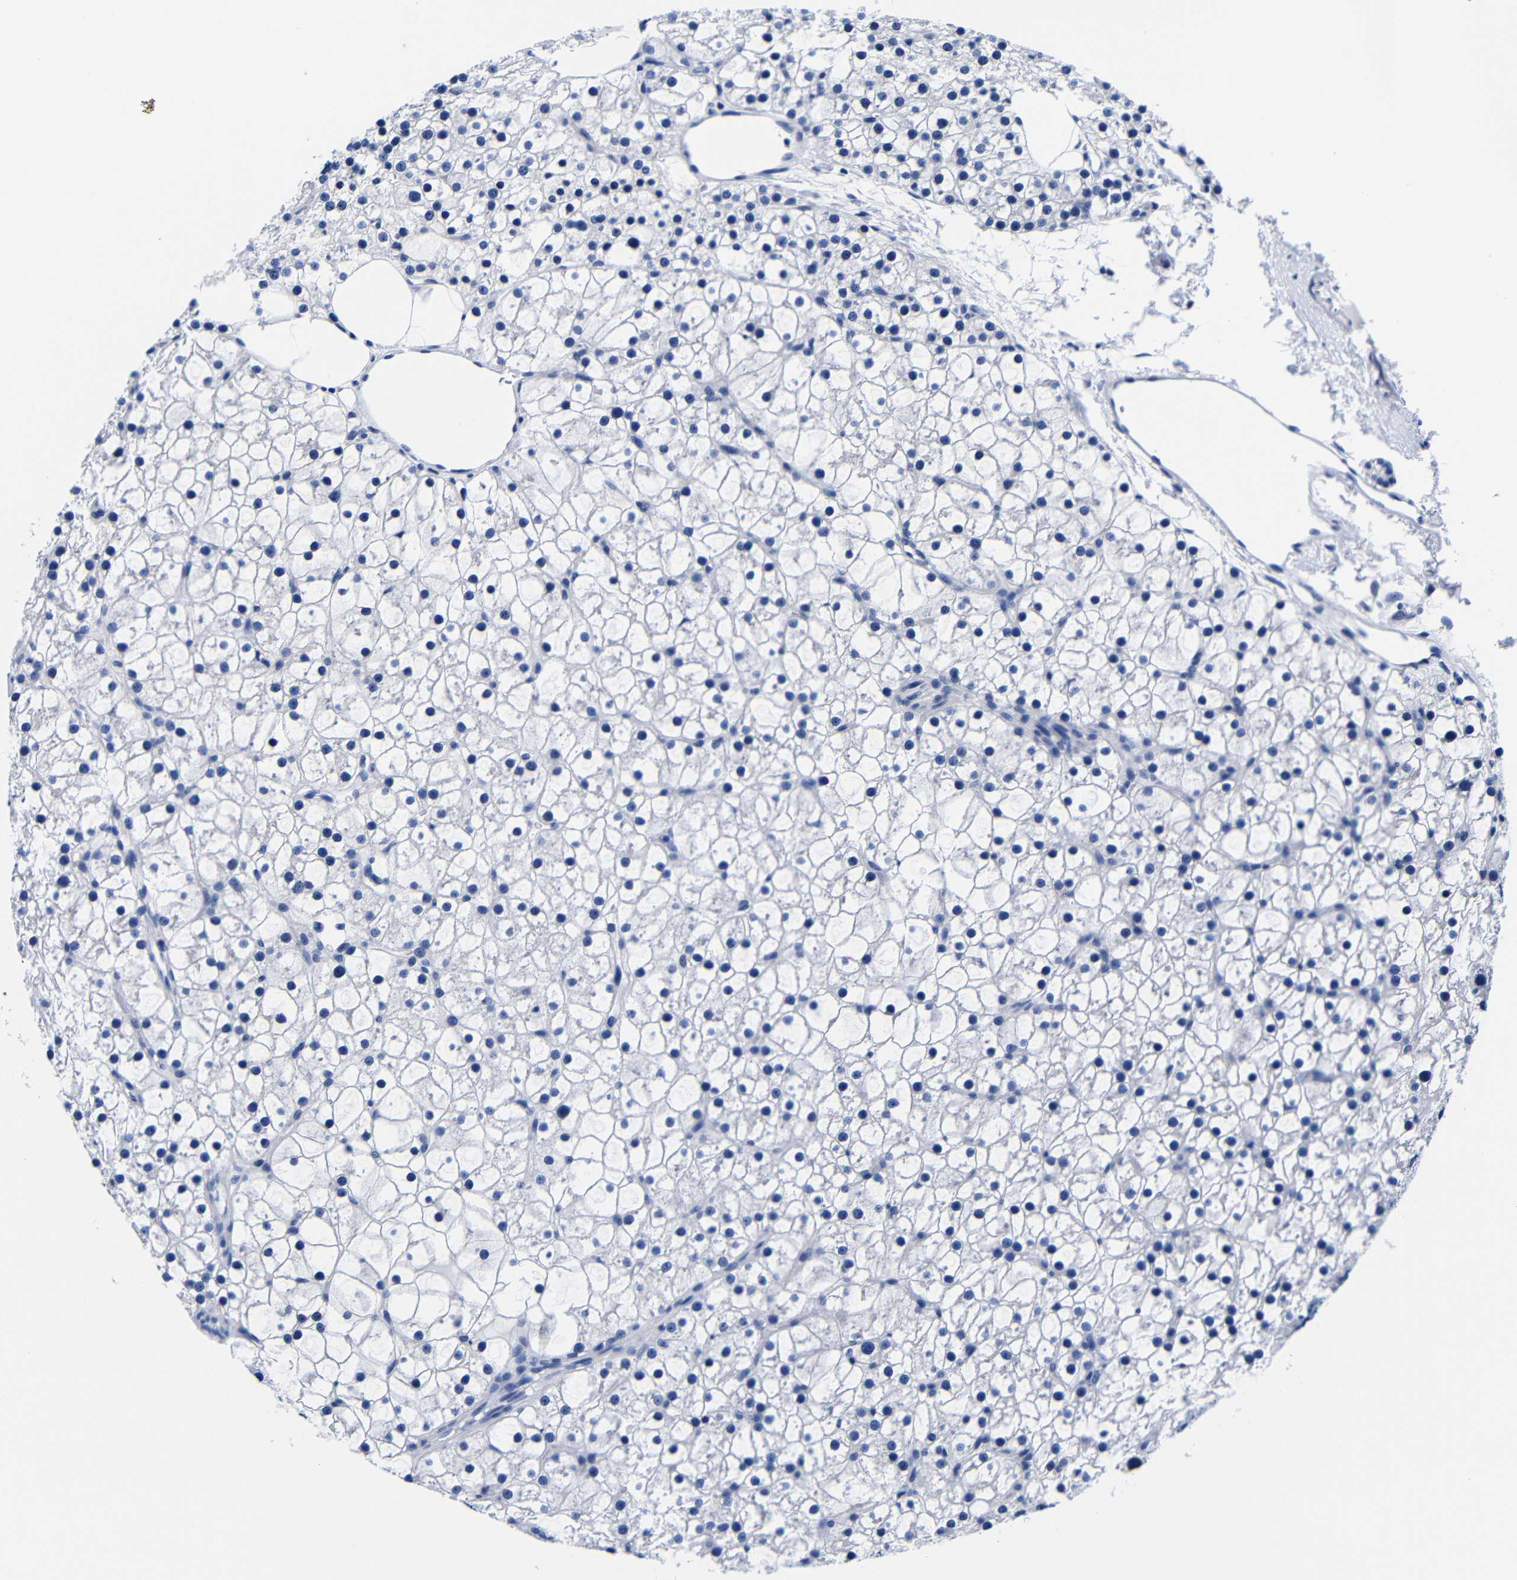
{"staining": {"intensity": "negative", "quantity": "none", "location": "none"}, "tissue": "parathyroid gland", "cell_type": "Glandular cells", "image_type": "normal", "snomed": [{"axis": "morphology", "description": "Normal tissue, NOS"}, {"axis": "morphology", "description": "Adenoma, NOS"}, {"axis": "topography", "description": "Parathyroid gland"}], "caption": "The IHC image has no significant positivity in glandular cells of parathyroid gland.", "gene": "CLEC4G", "patient": {"sex": "female", "age": 70}}